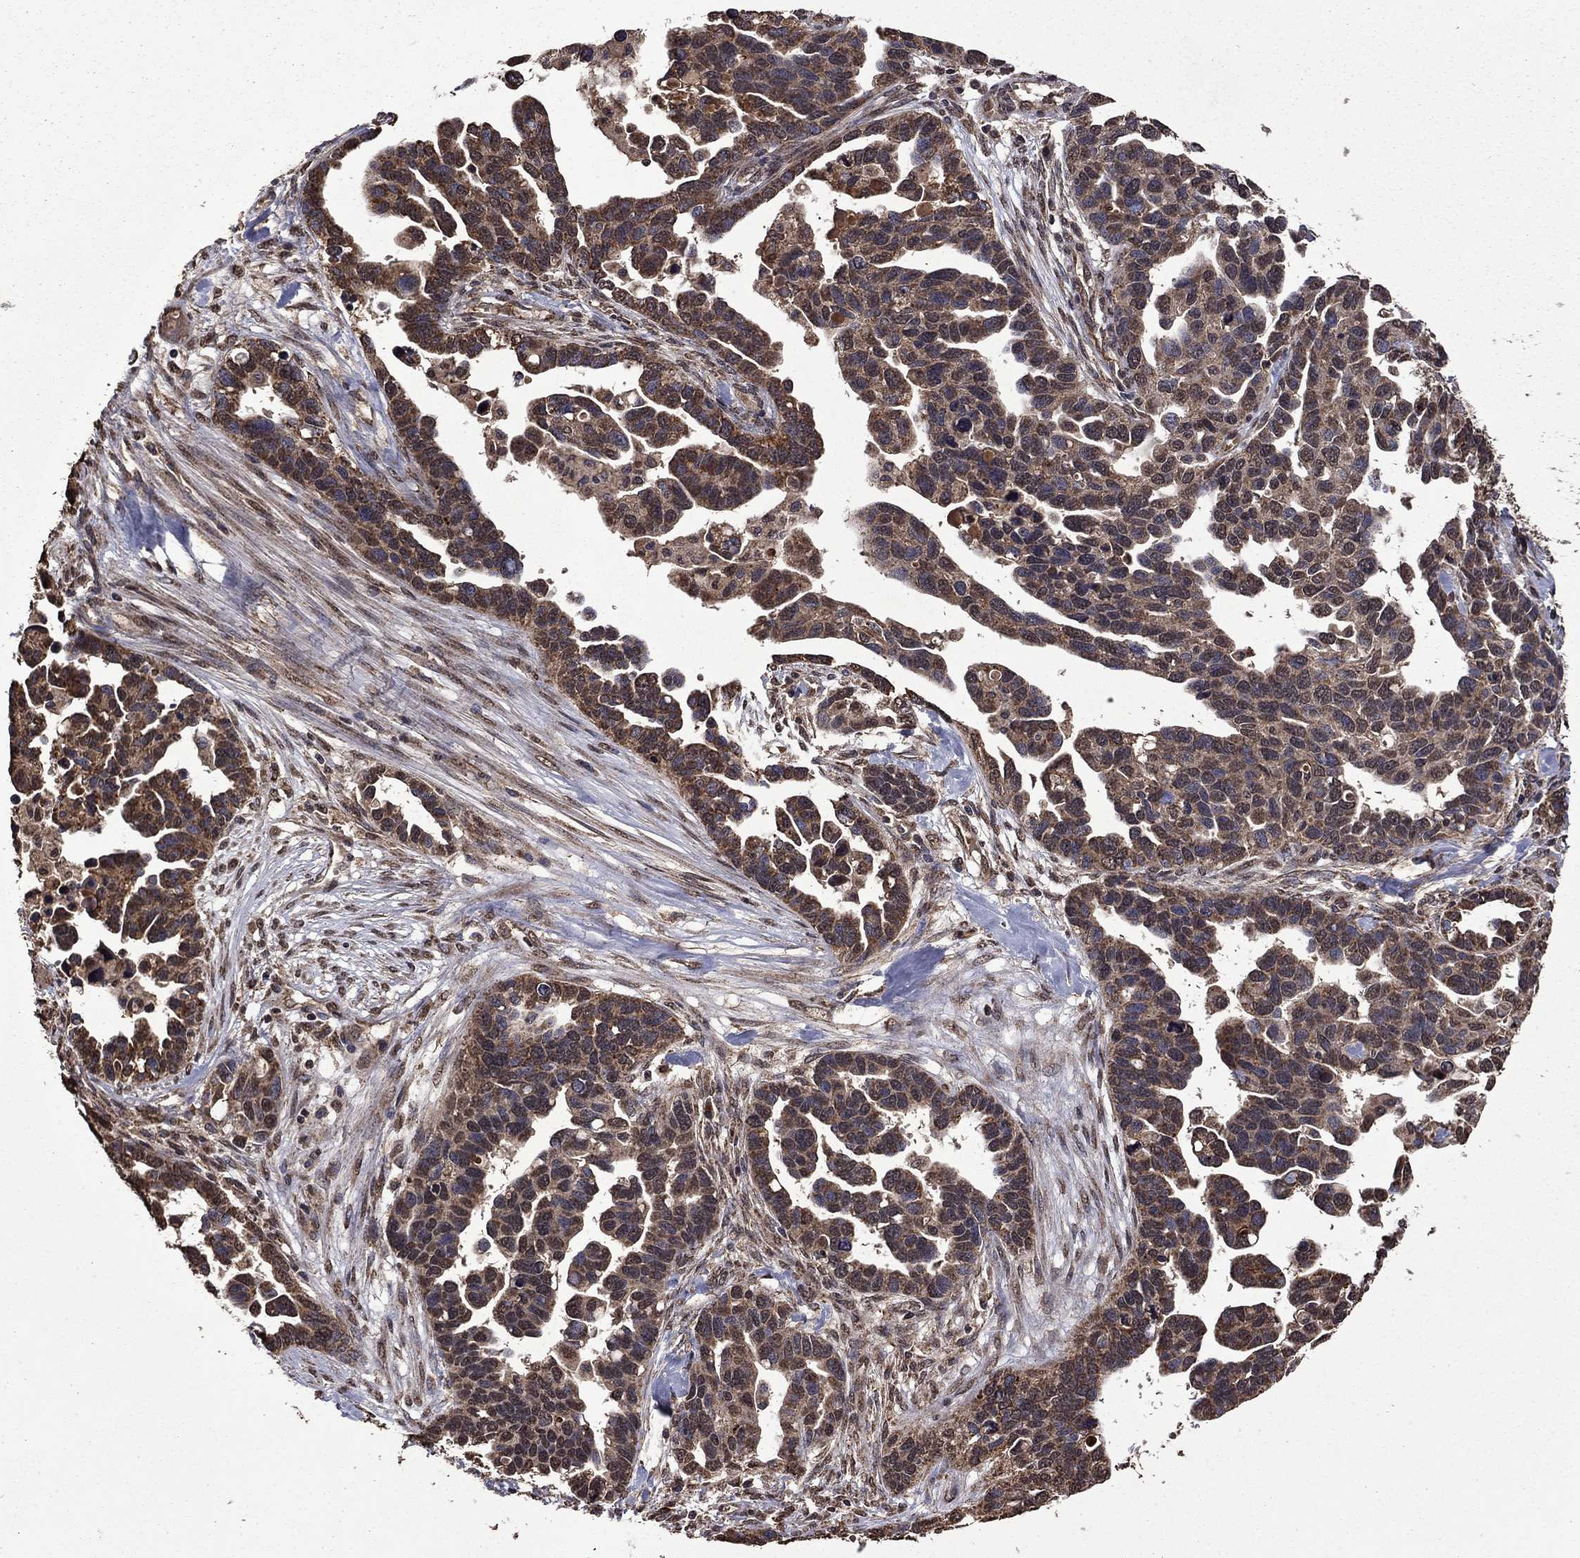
{"staining": {"intensity": "strong", "quantity": "25%-75%", "location": "cytoplasmic/membranous"}, "tissue": "ovarian cancer", "cell_type": "Tumor cells", "image_type": "cancer", "snomed": [{"axis": "morphology", "description": "Cystadenocarcinoma, serous, NOS"}, {"axis": "topography", "description": "Ovary"}], "caption": "IHC staining of ovarian cancer, which shows high levels of strong cytoplasmic/membranous expression in approximately 25%-75% of tumor cells indicating strong cytoplasmic/membranous protein staining. The staining was performed using DAB (3,3'-diaminobenzidine) (brown) for protein detection and nuclei were counterstained in hematoxylin (blue).", "gene": "ITM2B", "patient": {"sex": "female", "age": 54}}